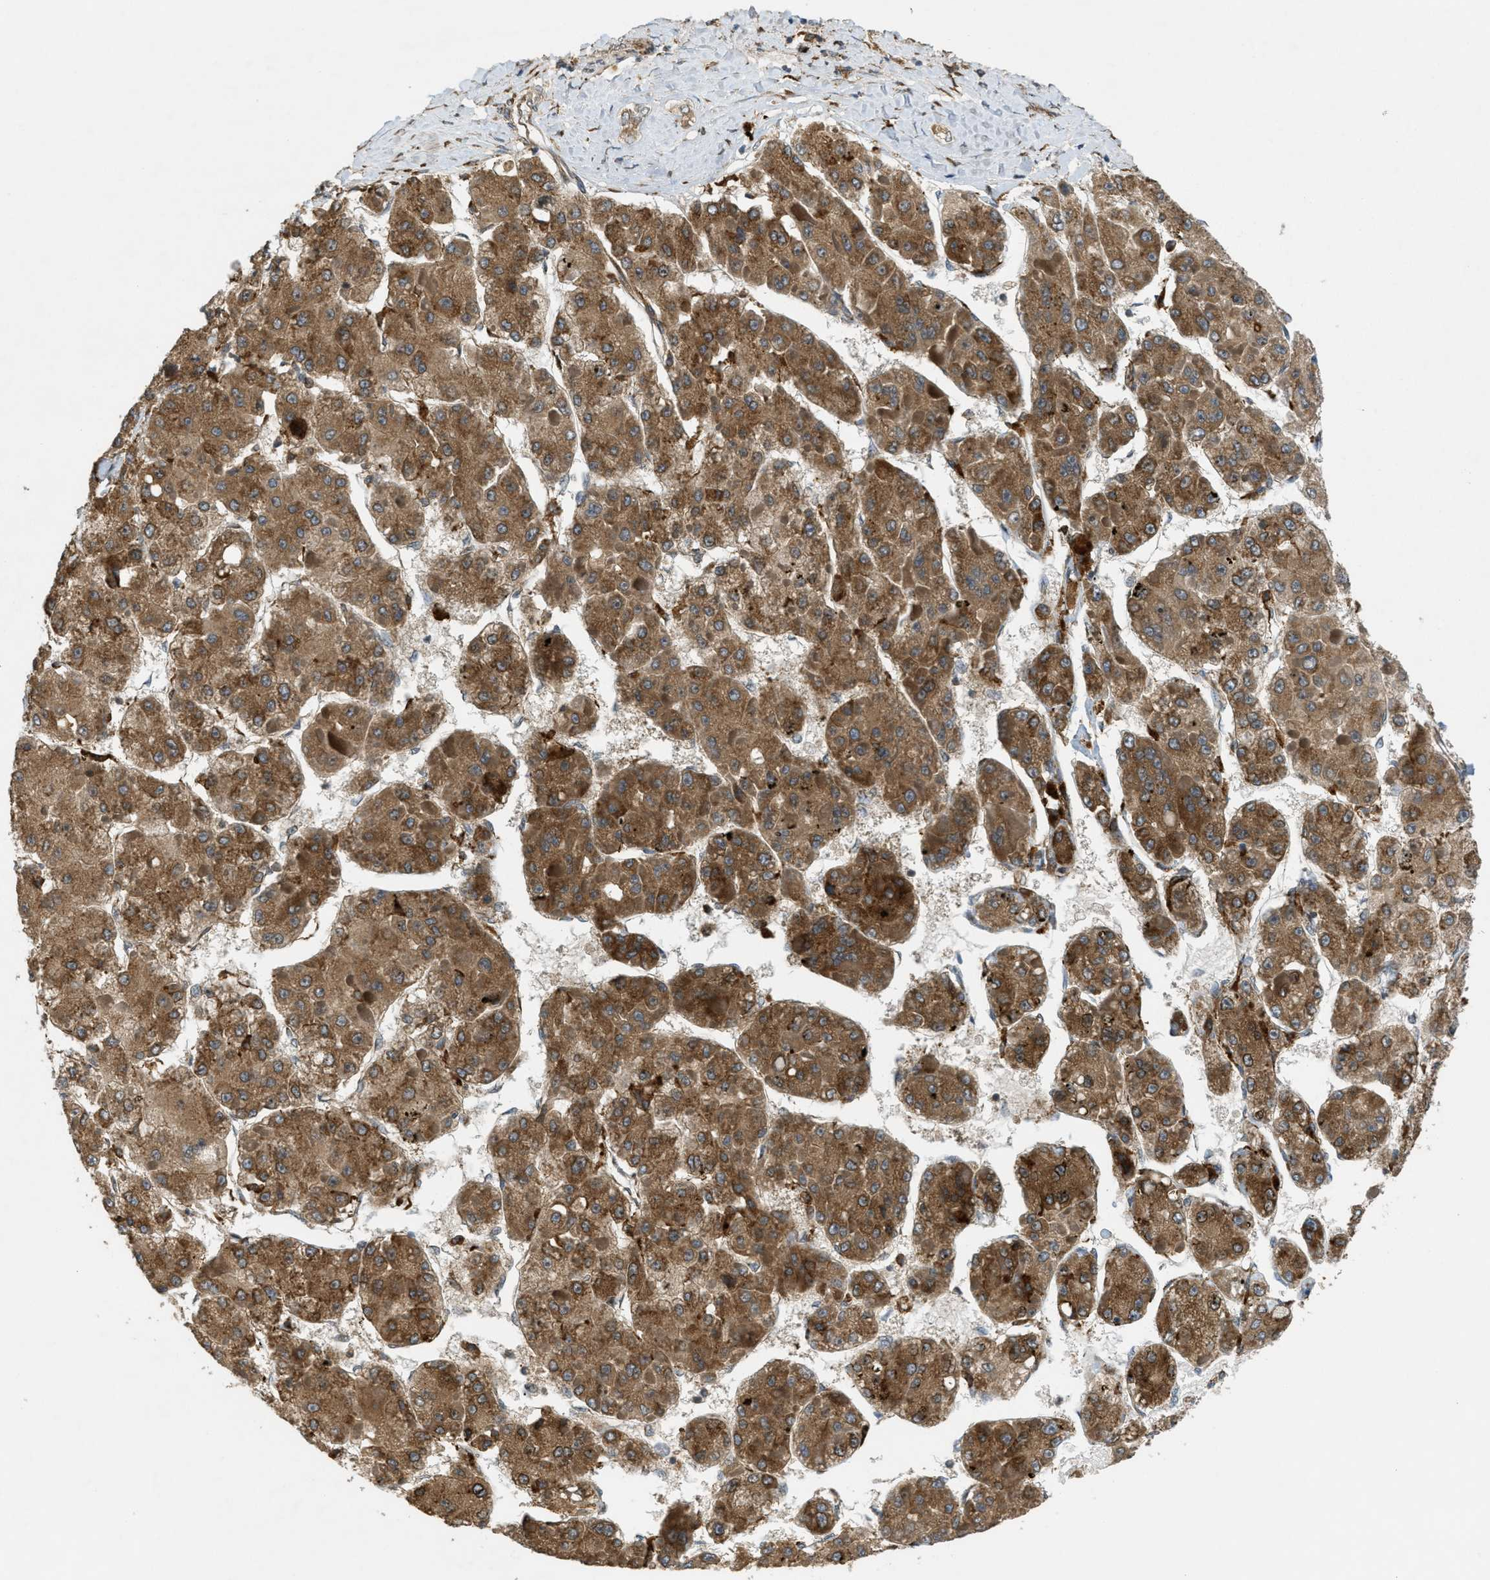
{"staining": {"intensity": "moderate", "quantity": ">75%", "location": "cytoplasmic/membranous"}, "tissue": "liver cancer", "cell_type": "Tumor cells", "image_type": "cancer", "snomed": [{"axis": "morphology", "description": "Carcinoma, Hepatocellular, NOS"}, {"axis": "topography", "description": "Liver"}], "caption": "A micrograph showing moderate cytoplasmic/membranous expression in approximately >75% of tumor cells in liver cancer (hepatocellular carcinoma), as visualized by brown immunohistochemical staining.", "gene": "PCDH18", "patient": {"sex": "female", "age": 73}}